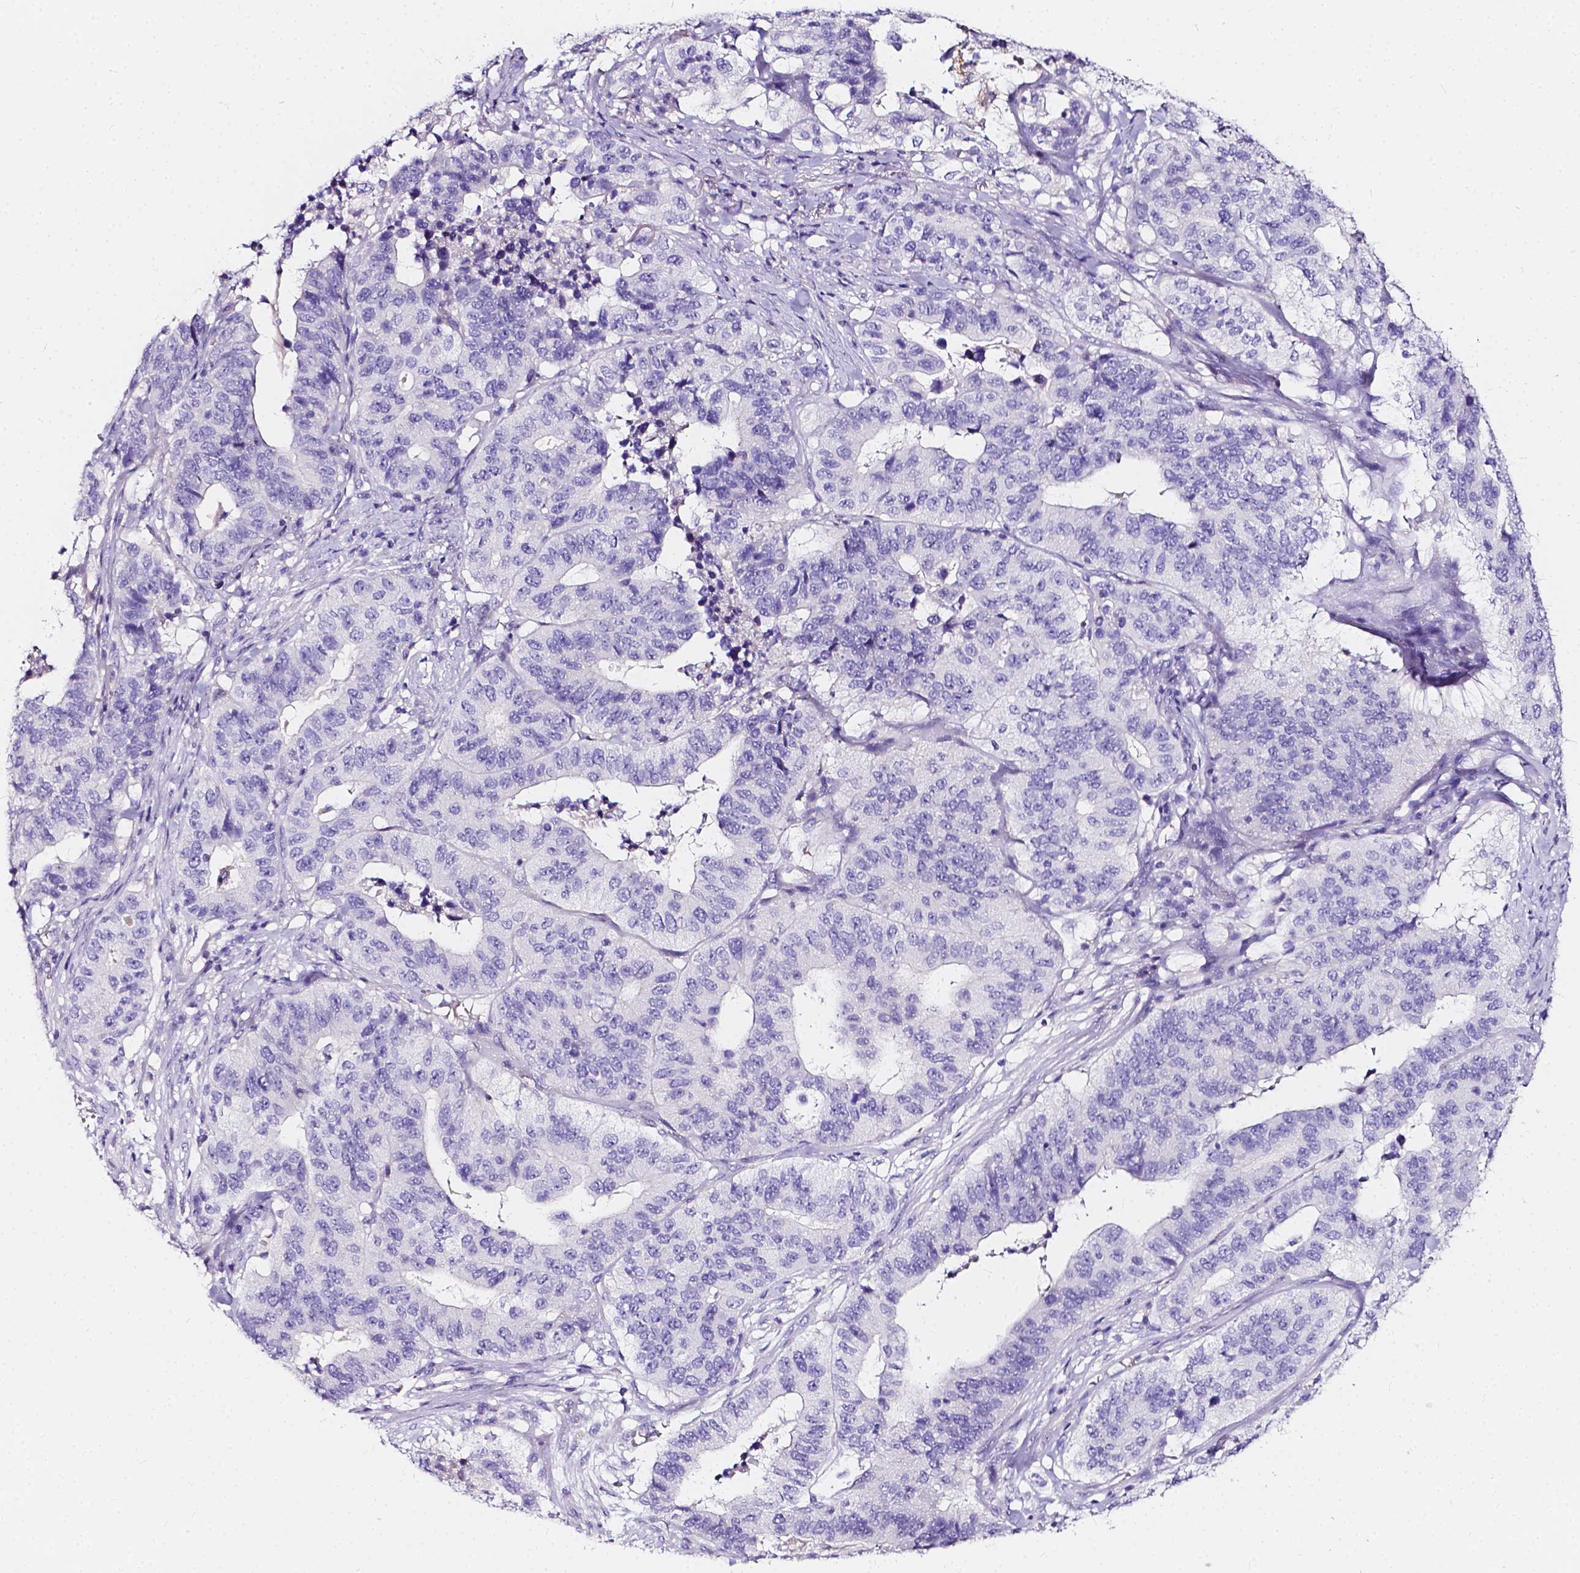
{"staining": {"intensity": "negative", "quantity": "none", "location": "none"}, "tissue": "stomach cancer", "cell_type": "Tumor cells", "image_type": "cancer", "snomed": [{"axis": "morphology", "description": "Adenocarcinoma, NOS"}, {"axis": "topography", "description": "Stomach, upper"}], "caption": "An IHC micrograph of stomach cancer is shown. There is no staining in tumor cells of stomach cancer.", "gene": "CLSTN2", "patient": {"sex": "female", "age": 67}}